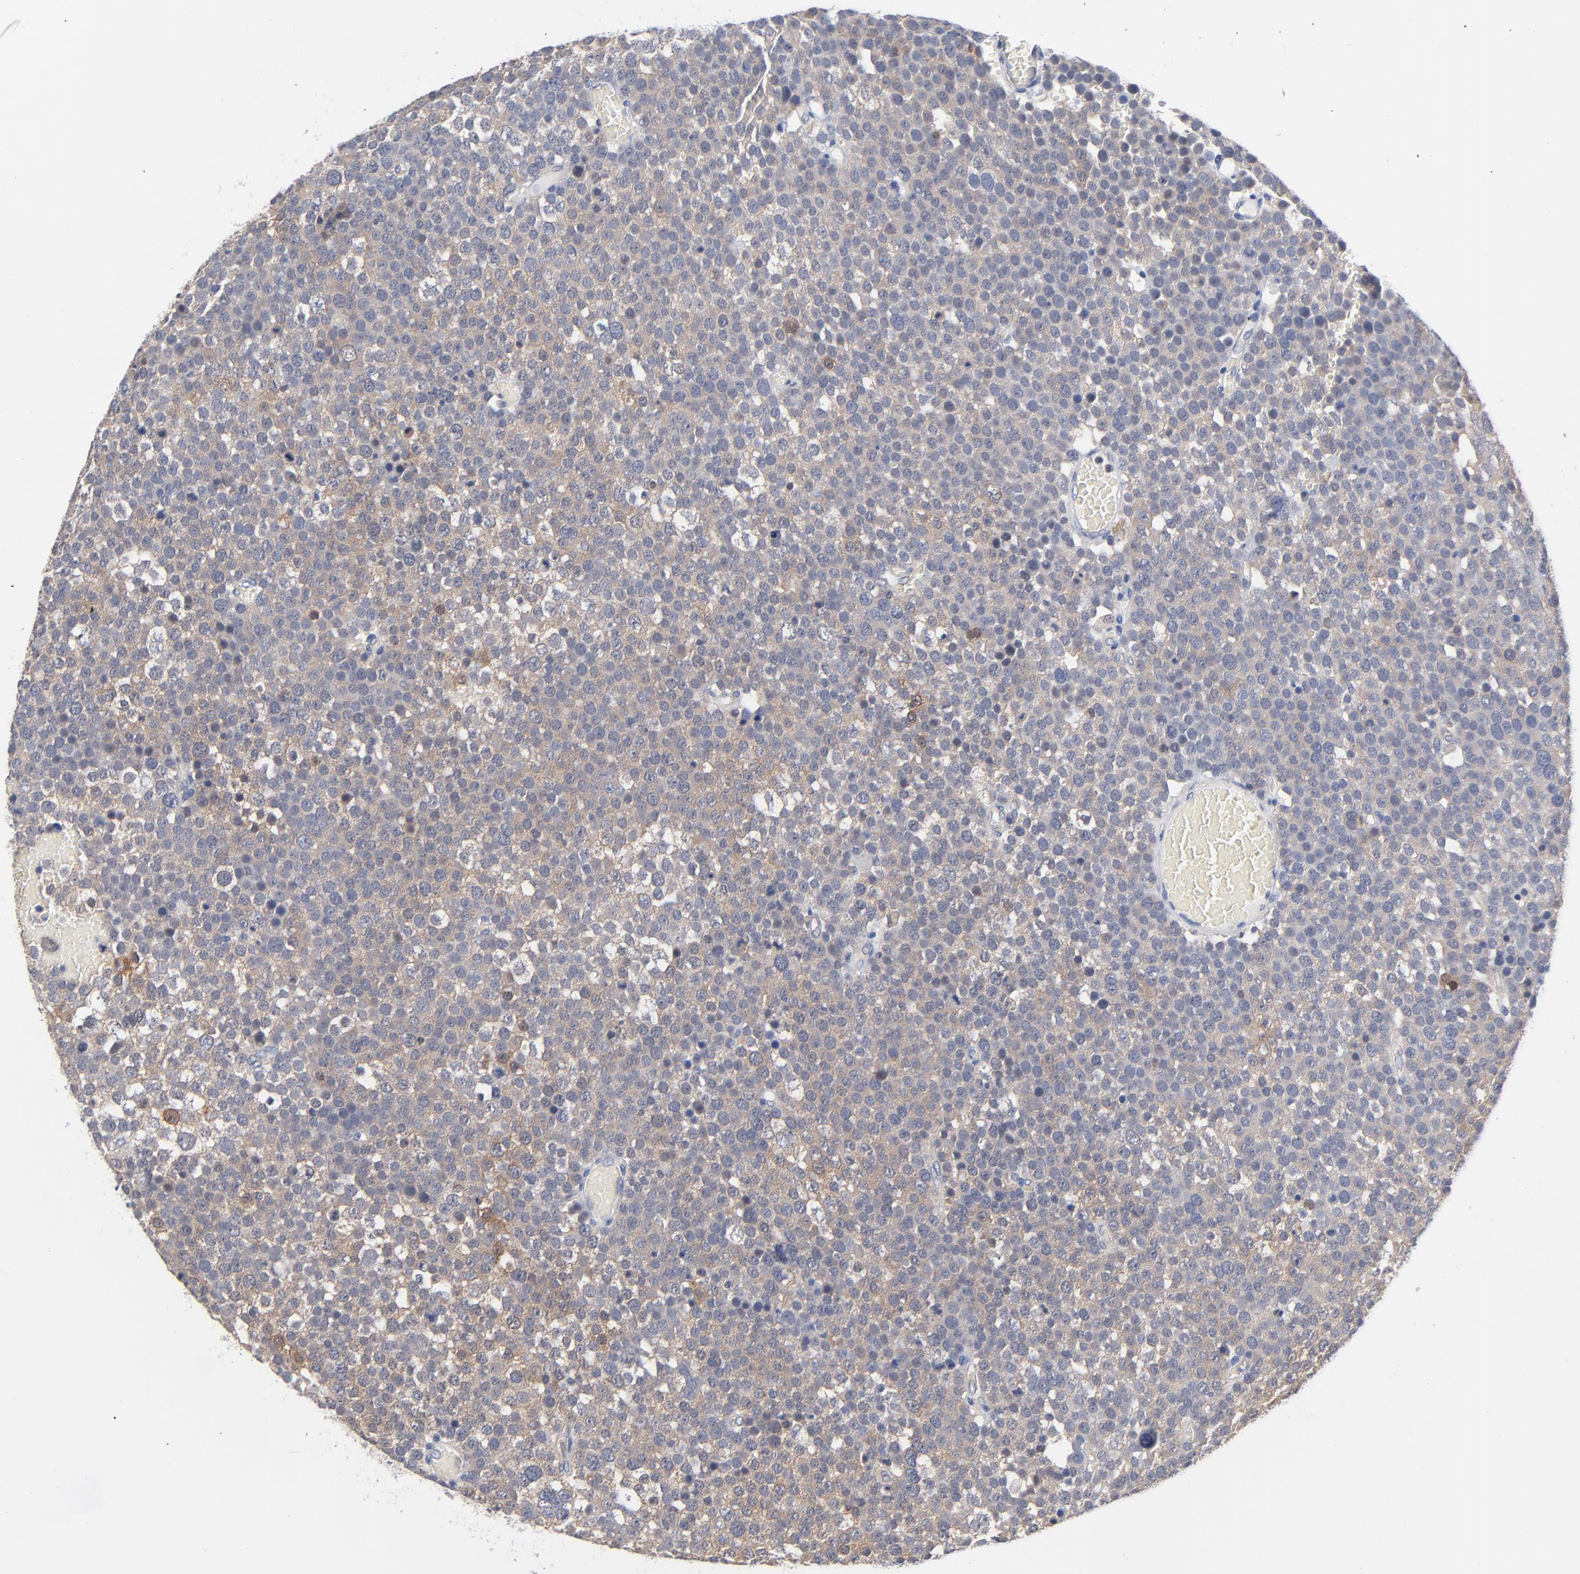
{"staining": {"intensity": "weak", "quantity": ">75%", "location": "cytoplasmic/membranous"}, "tissue": "testis cancer", "cell_type": "Tumor cells", "image_type": "cancer", "snomed": [{"axis": "morphology", "description": "Seminoma, NOS"}, {"axis": "topography", "description": "Testis"}], "caption": "Immunohistochemistry (IHC) image of neoplastic tissue: testis cancer (seminoma) stained using immunohistochemistry exhibits low levels of weak protein expression localized specifically in the cytoplasmic/membranous of tumor cells, appearing as a cytoplasmic/membranous brown color.", "gene": "CAB39L", "patient": {"sex": "male", "age": 71}}